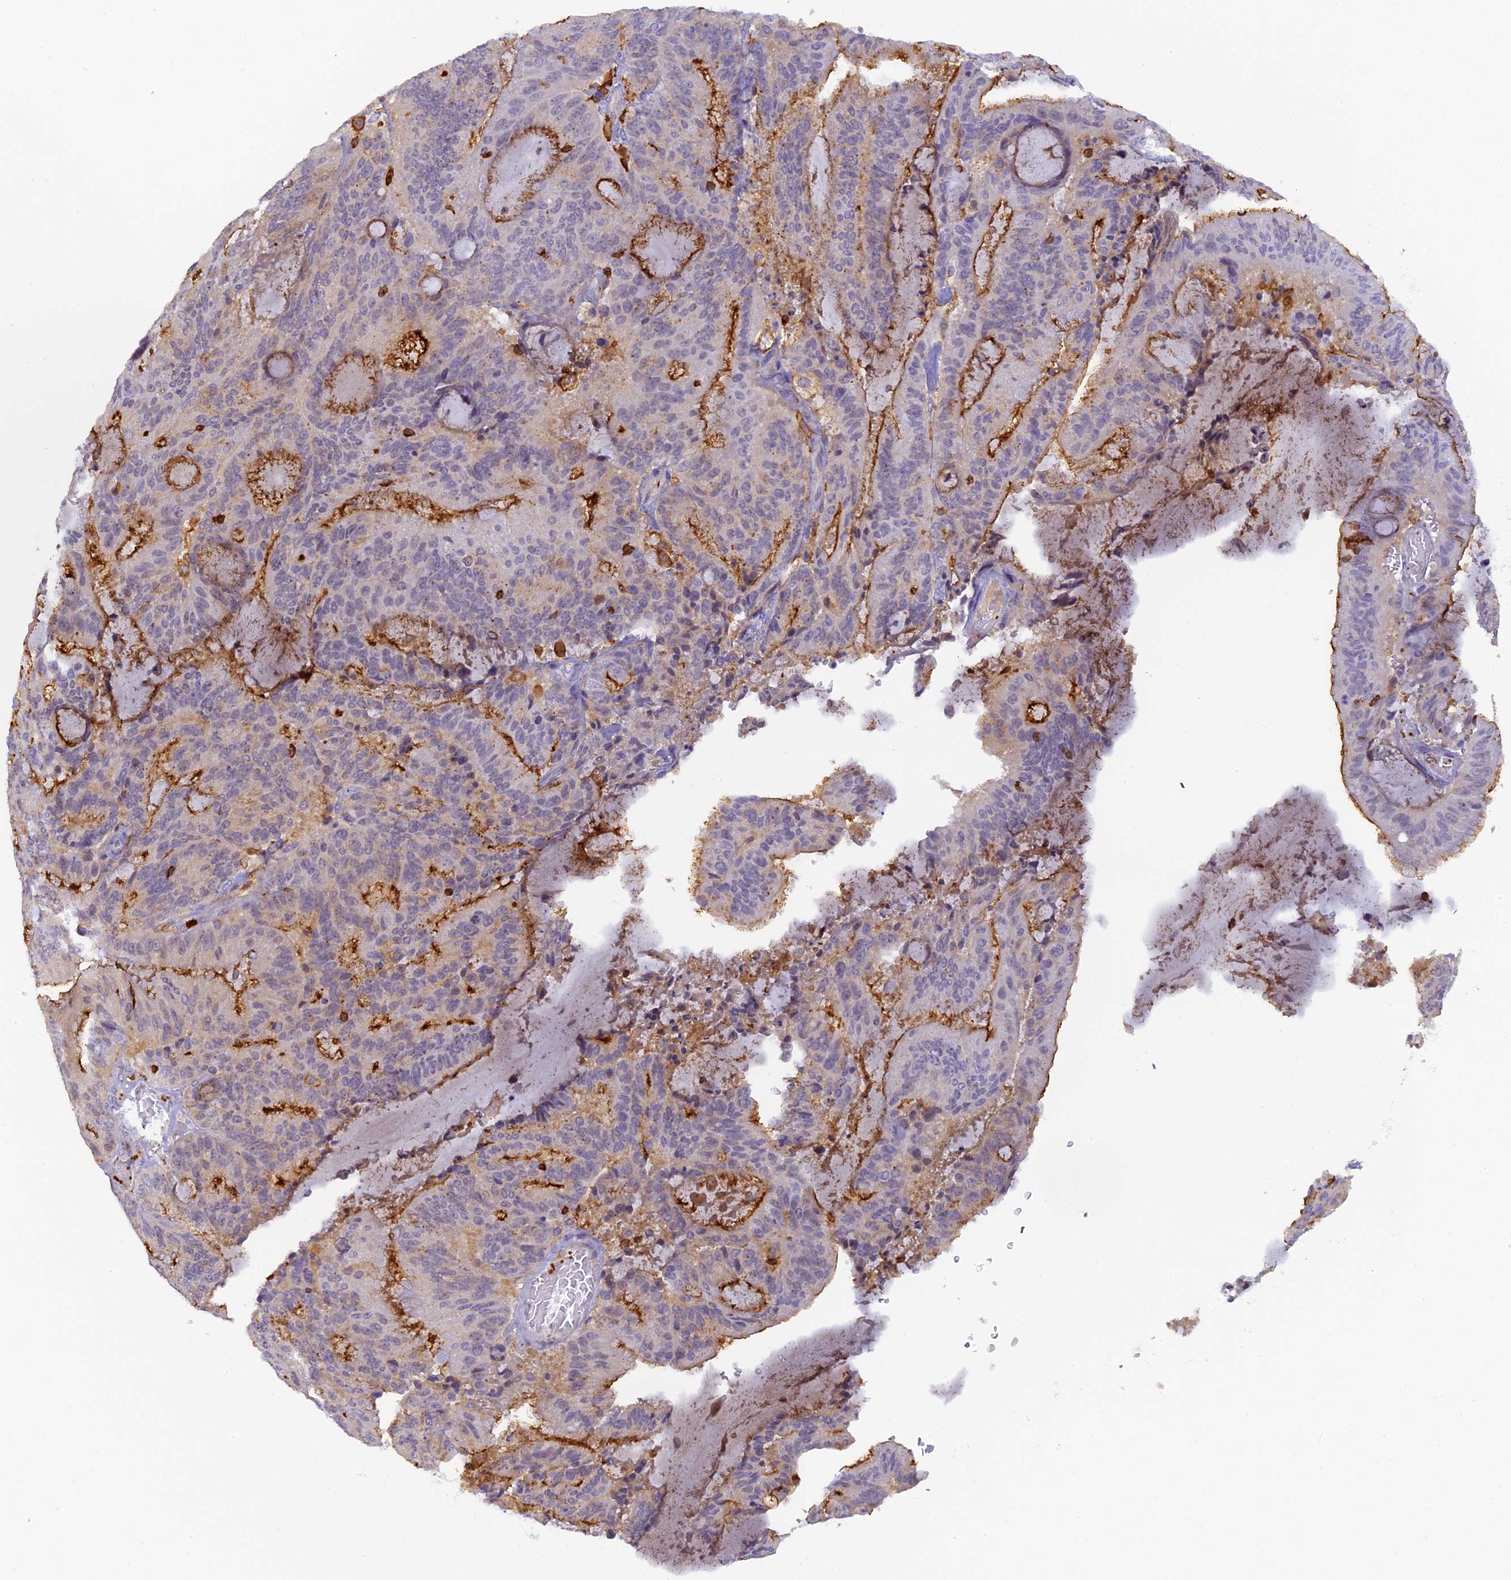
{"staining": {"intensity": "moderate", "quantity": "25%-75%", "location": "cytoplasmic/membranous"}, "tissue": "liver cancer", "cell_type": "Tumor cells", "image_type": "cancer", "snomed": [{"axis": "morphology", "description": "Normal tissue, NOS"}, {"axis": "morphology", "description": "Cholangiocarcinoma"}, {"axis": "topography", "description": "Liver"}, {"axis": "topography", "description": "Peripheral nerve tissue"}], "caption": "Brown immunohistochemical staining in liver cancer displays moderate cytoplasmic/membranous expression in about 25%-75% of tumor cells.", "gene": "FYB1", "patient": {"sex": "female", "age": 73}}